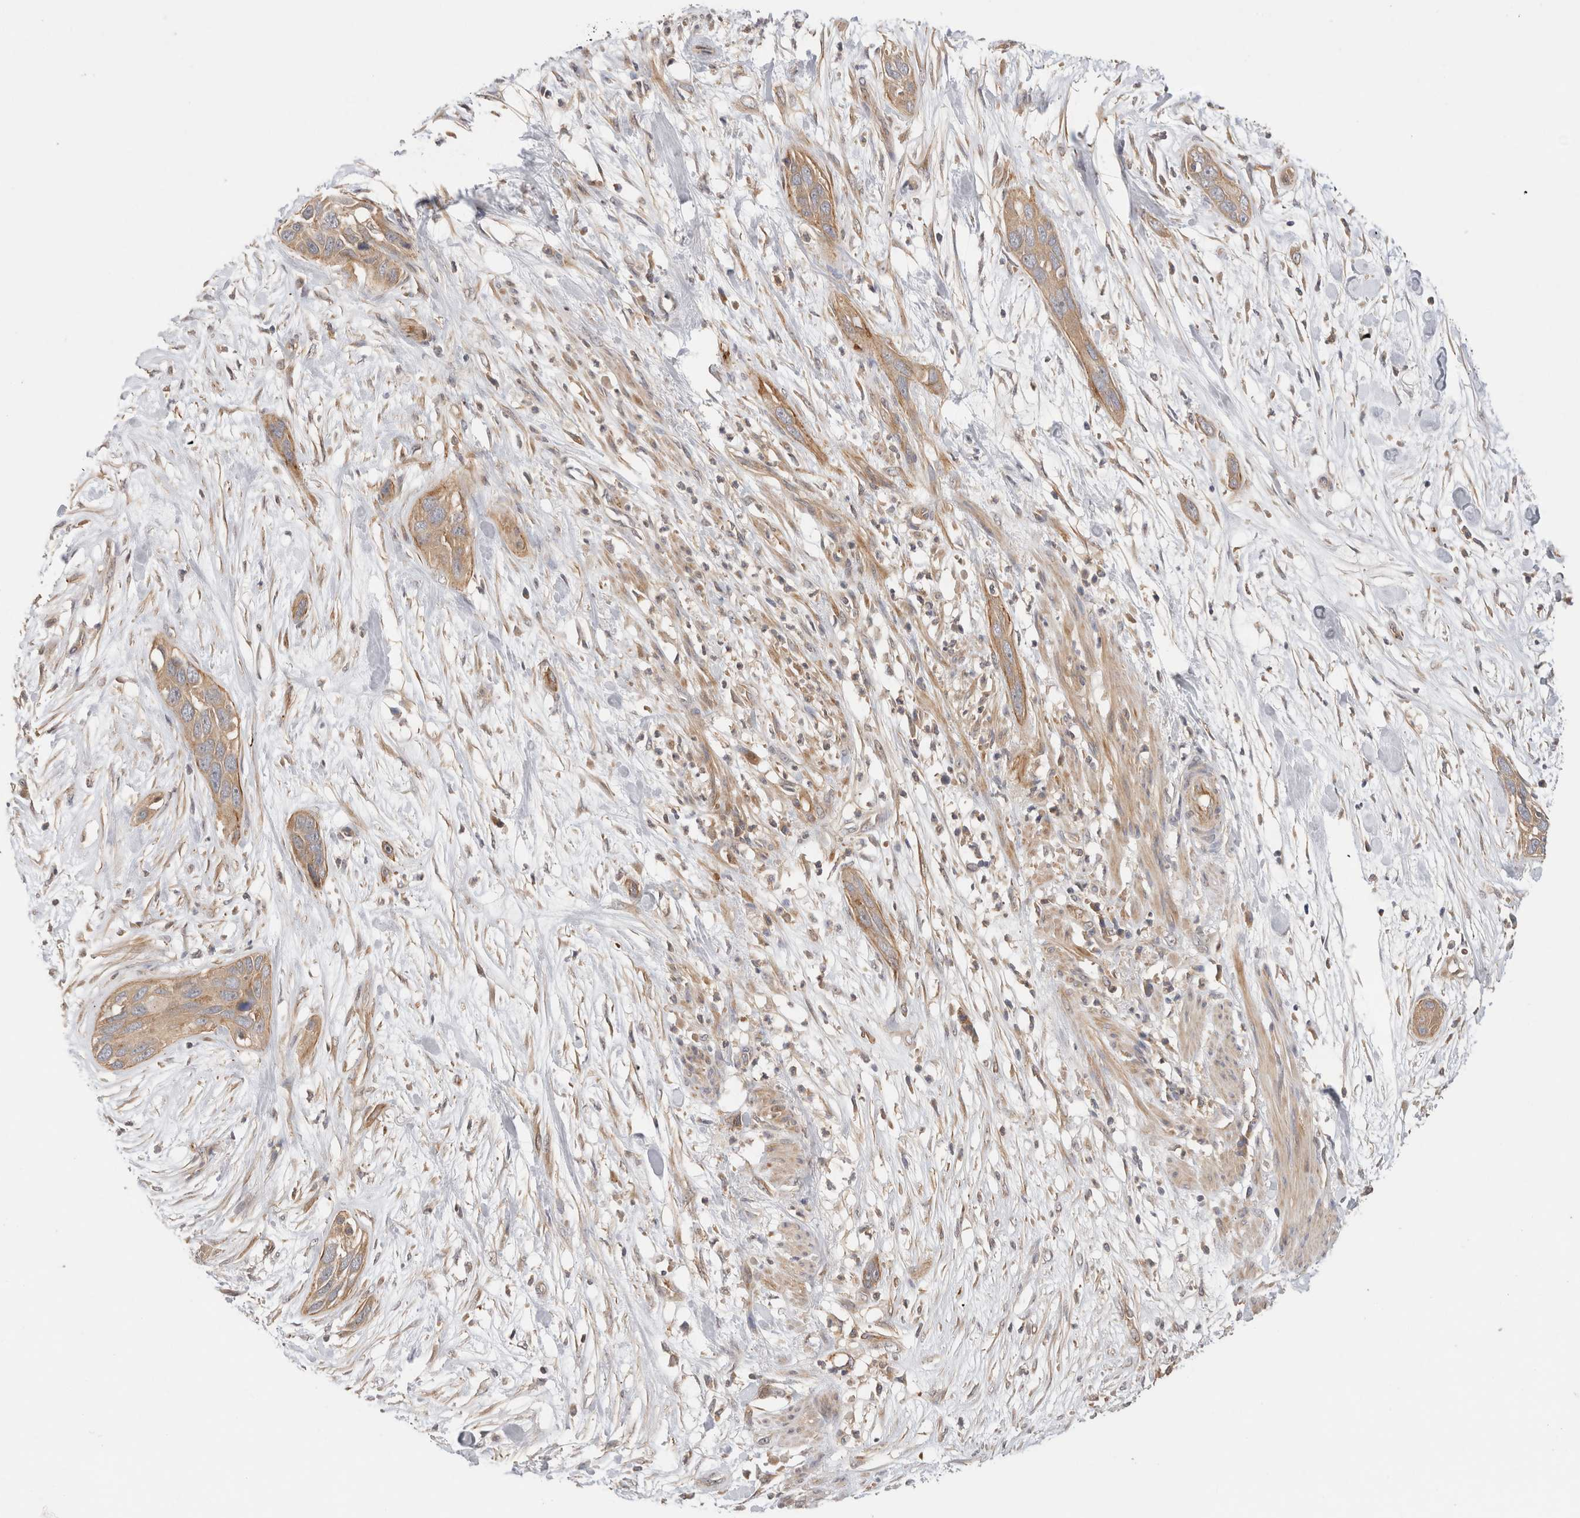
{"staining": {"intensity": "weak", "quantity": ">75%", "location": "cytoplasmic/membranous"}, "tissue": "pancreatic cancer", "cell_type": "Tumor cells", "image_type": "cancer", "snomed": [{"axis": "morphology", "description": "Adenocarcinoma, NOS"}, {"axis": "topography", "description": "Pancreas"}], "caption": "Immunohistochemical staining of pancreatic adenocarcinoma exhibits low levels of weak cytoplasmic/membranous positivity in approximately >75% of tumor cells.", "gene": "SGK3", "patient": {"sex": "female", "age": 60}}